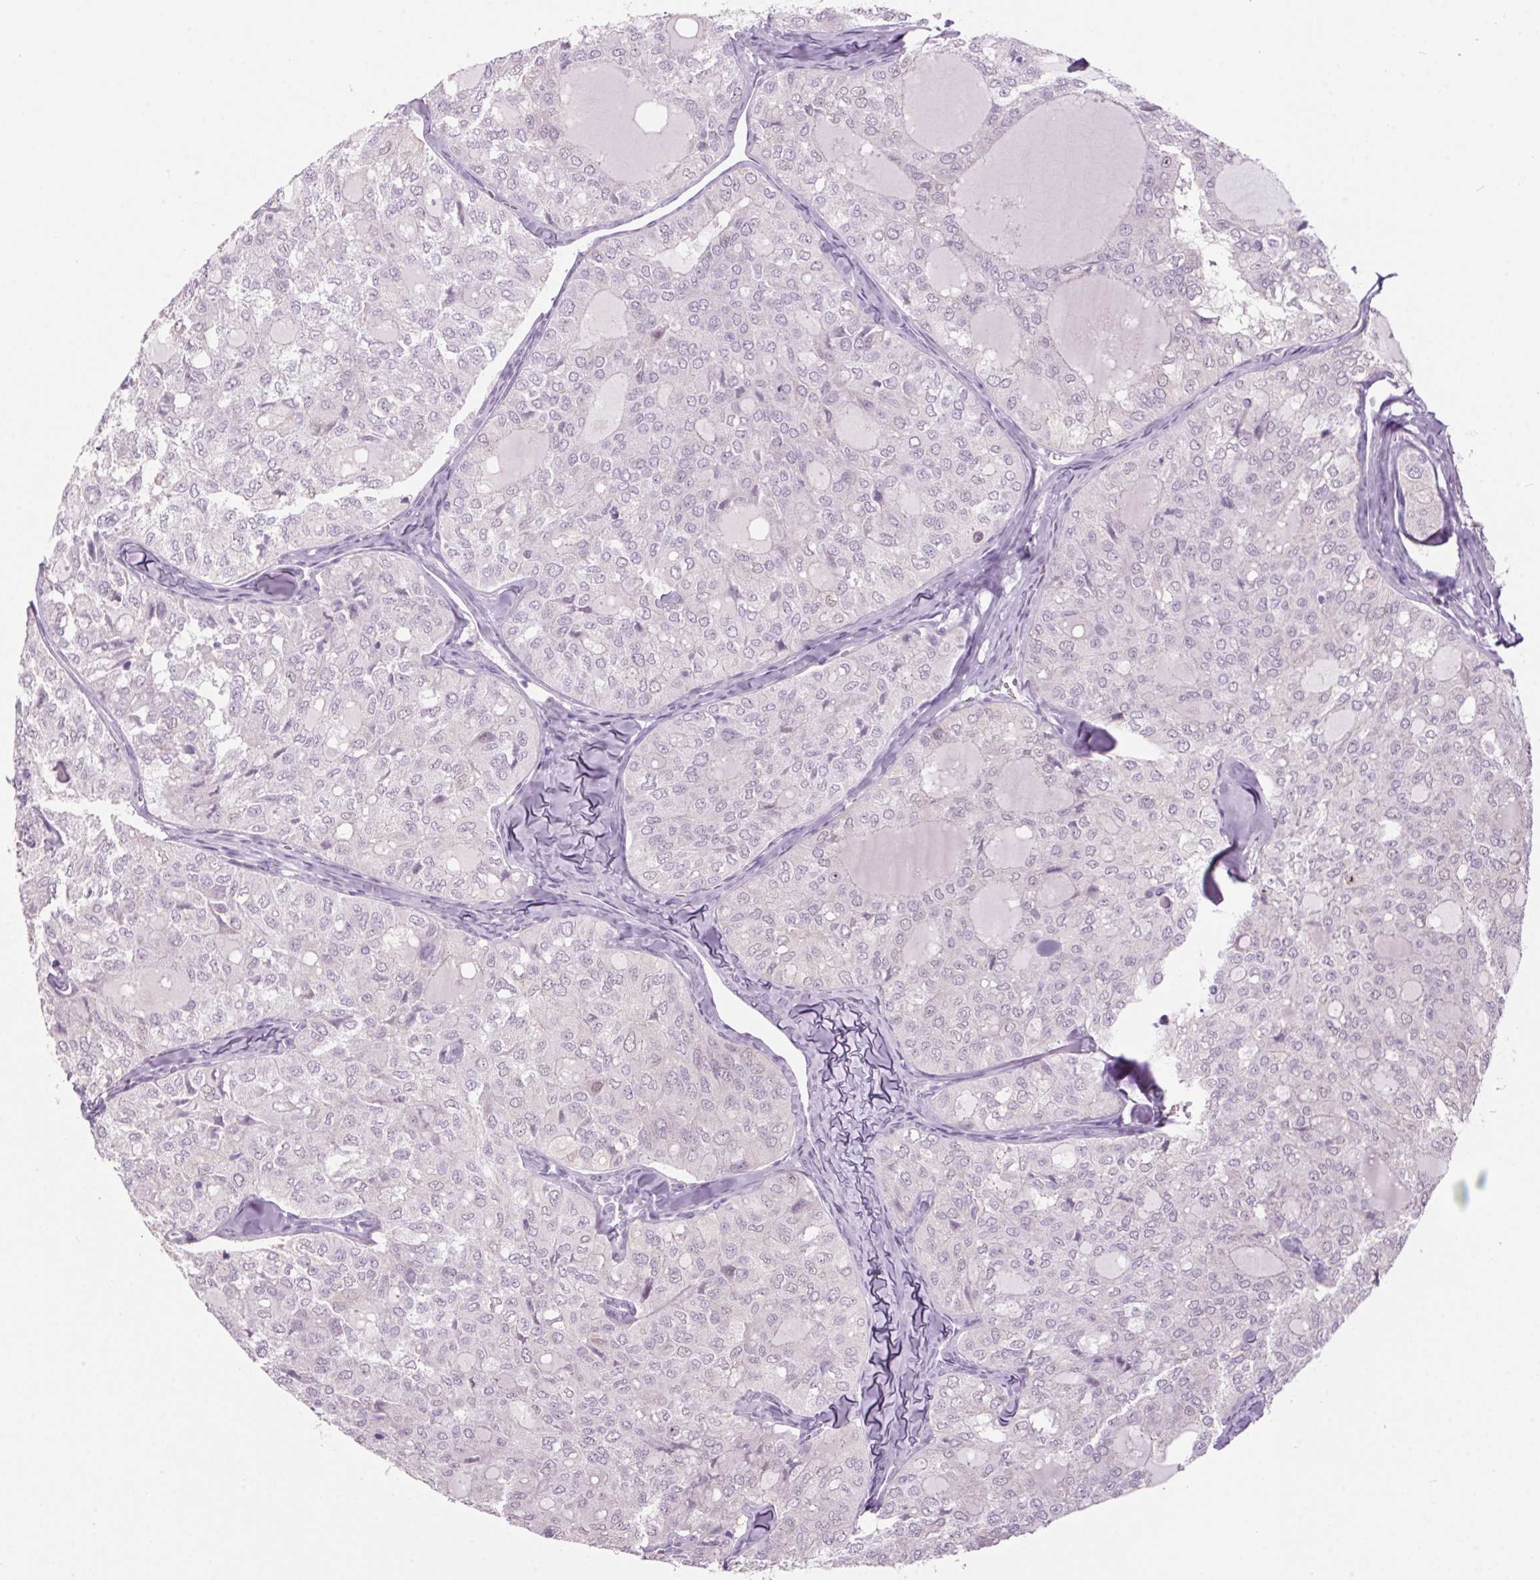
{"staining": {"intensity": "negative", "quantity": "none", "location": "none"}, "tissue": "thyroid cancer", "cell_type": "Tumor cells", "image_type": "cancer", "snomed": [{"axis": "morphology", "description": "Follicular adenoma carcinoma, NOS"}, {"axis": "topography", "description": "Thyroid gland"}], "caption": "Immunohistochemical staining of thyroid cancer (follicular adenoma carcinoma) reveals no significant expression in tumor cells. Brightfield microscopy of IHC stained with DAB (3,3'-diaminobenzidine) (brown) and hematoxylin (blue), captured at high magnification.", "gene": "PPP1R1A", "patient": {"sex": "male", "age": 75}}